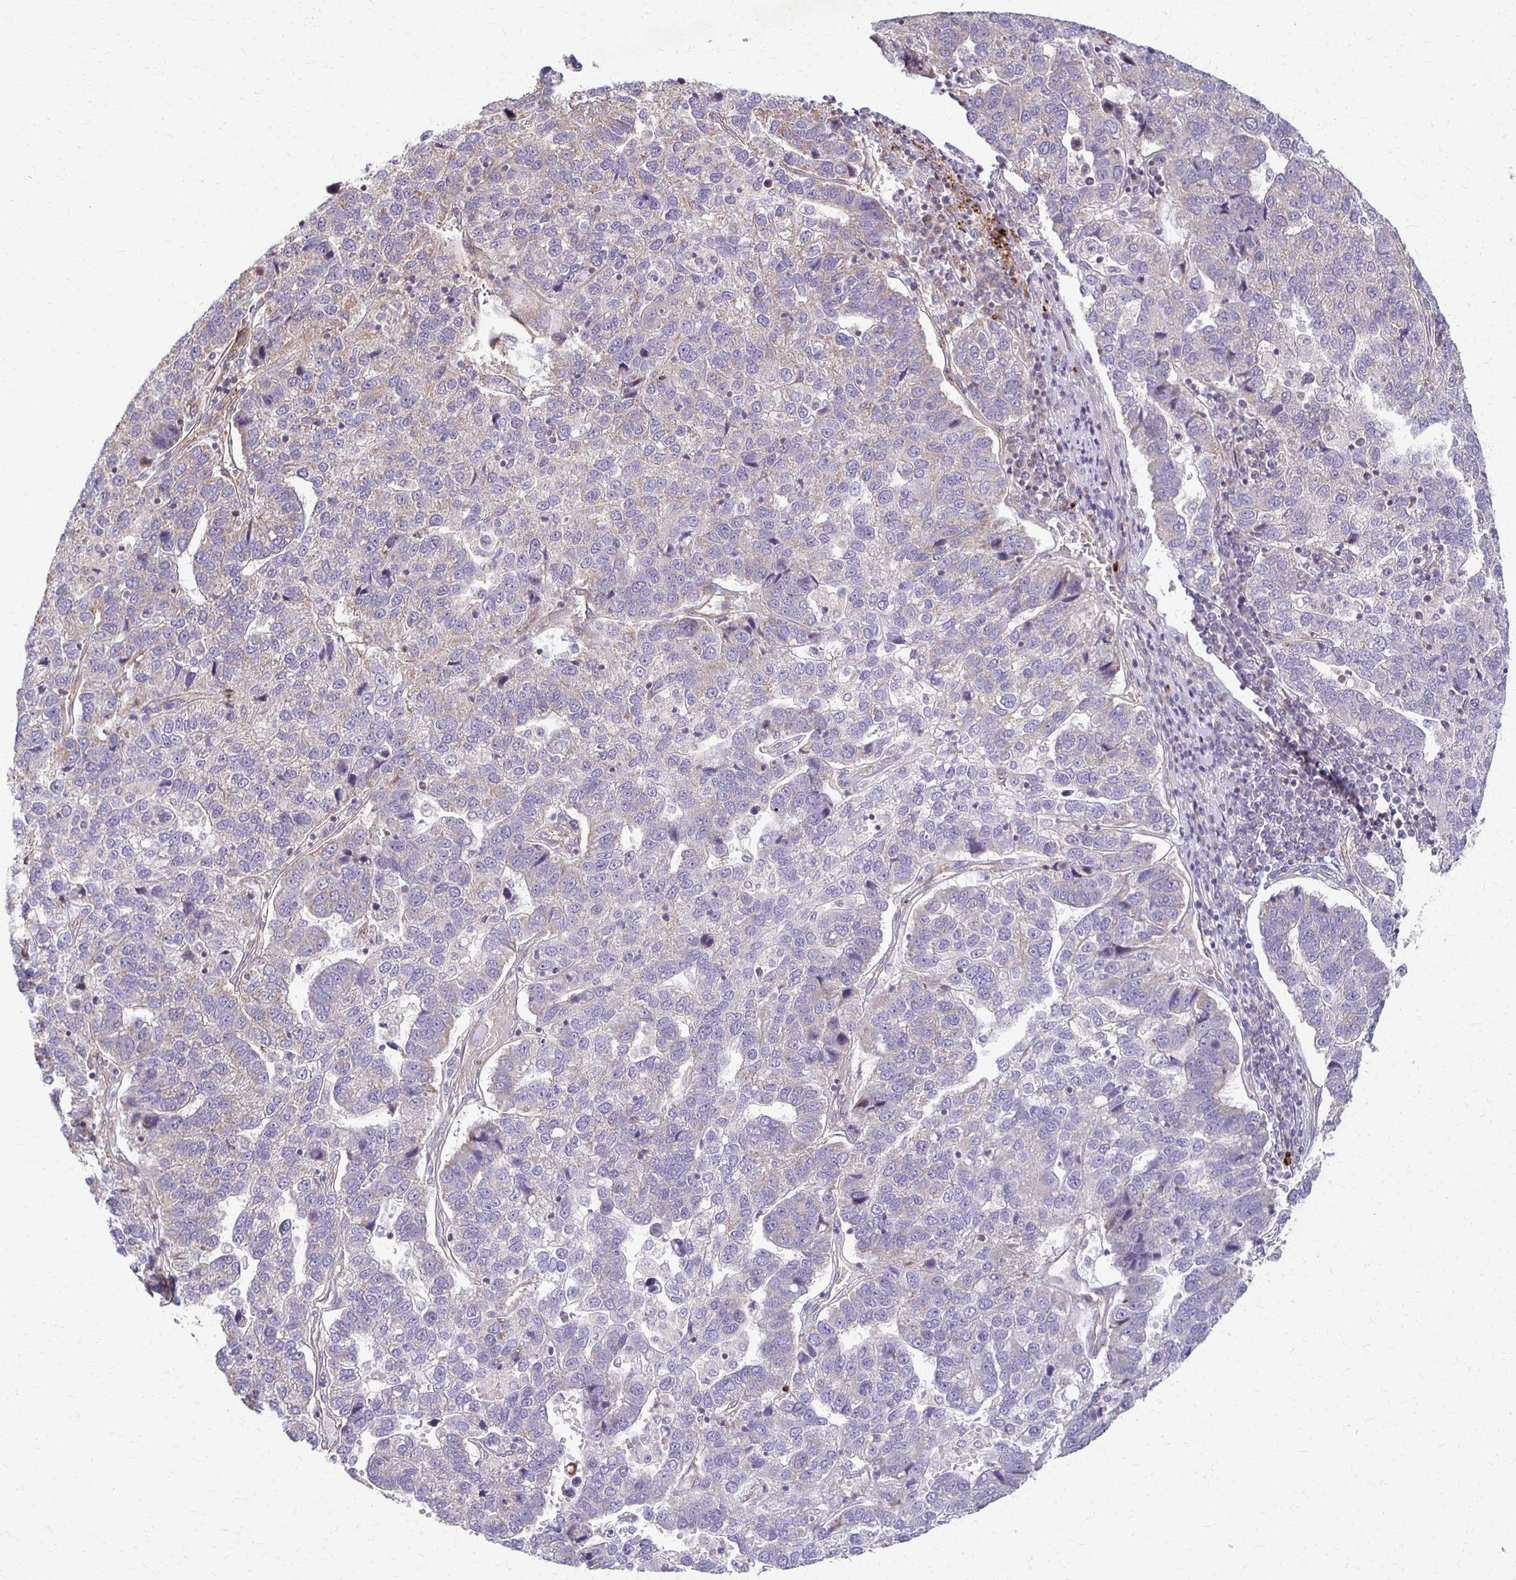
{"staining": {"intensity": "weak", "quantity": "<25%", "location": "cytoplasmic/membranous"}, "tissue": "pancreatic cancer", "cell_type": "Tumor cells", "image_type": "cancer", "snomed": [{"axis": "morphology", "description": "Adenocarcinoma, NOS"}, {"axis": "topography", "description": "Pancreas"}], "caption": "Immunohistochemistry histopathology image of human adenocarcinoma (pancreatic) stained for a protein (brown), which shows no positivity in tumor cells.", "gene": "EIF4EBP2", "patient": {"sex": "female", "age": 61}}